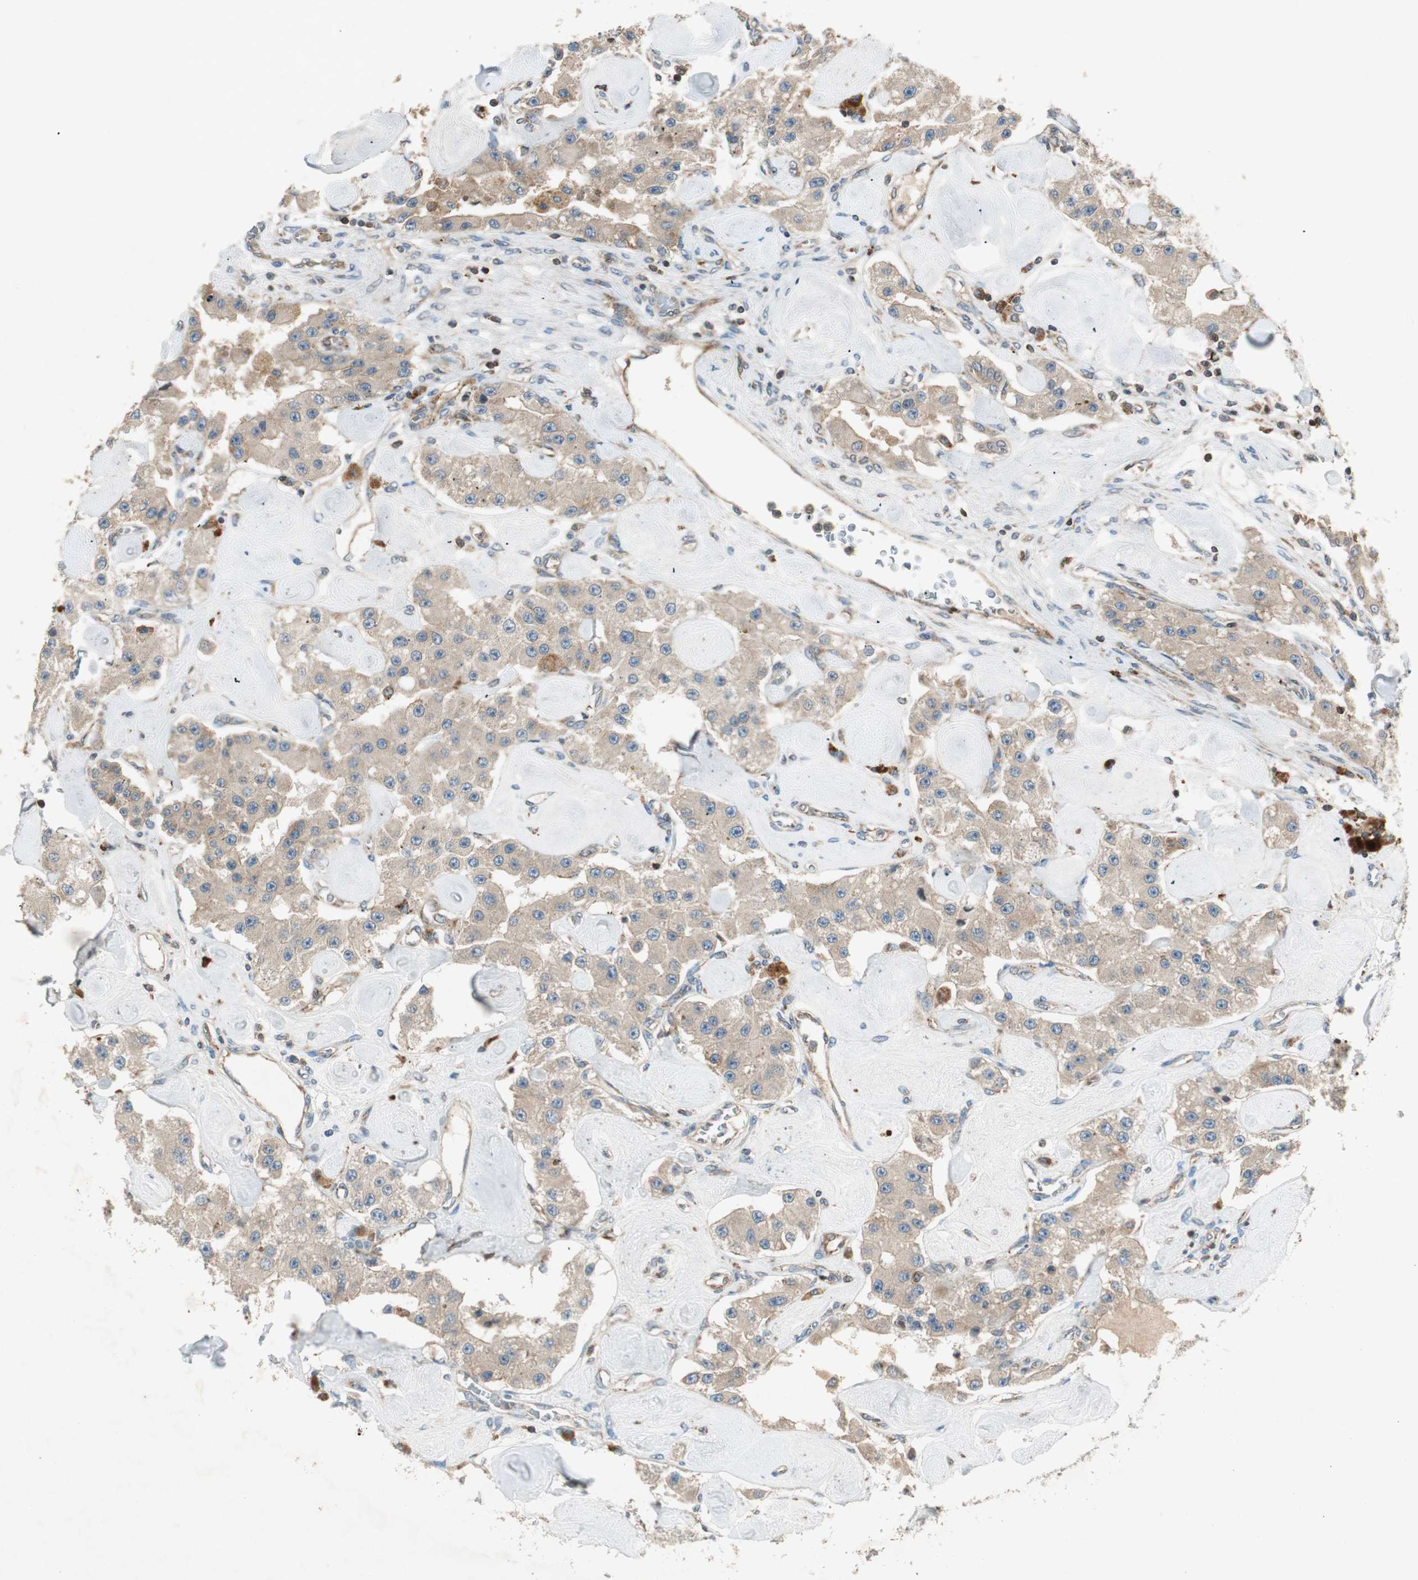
{"staining": {"intensity": "weak", "quantity": ">75%", "location": "cytoplasmic/membranous"}, "tissue": "carcinoid", "cell_type": "Tumor cells", "image_type": "cancer", "snomed": [{"axis": "morphology", "description": "Carcinoid, malignant, NOS"}, {"axis": "topography", "description": "Pancreas"}], "caption": "Immunohistochemical staining of human carcinoid reveals weak cytoplasmic/membranous protein expression in approximately >75% of tumor cells.", "gene": "CHADL", "patient": {"sex": "male", "age": 41}}